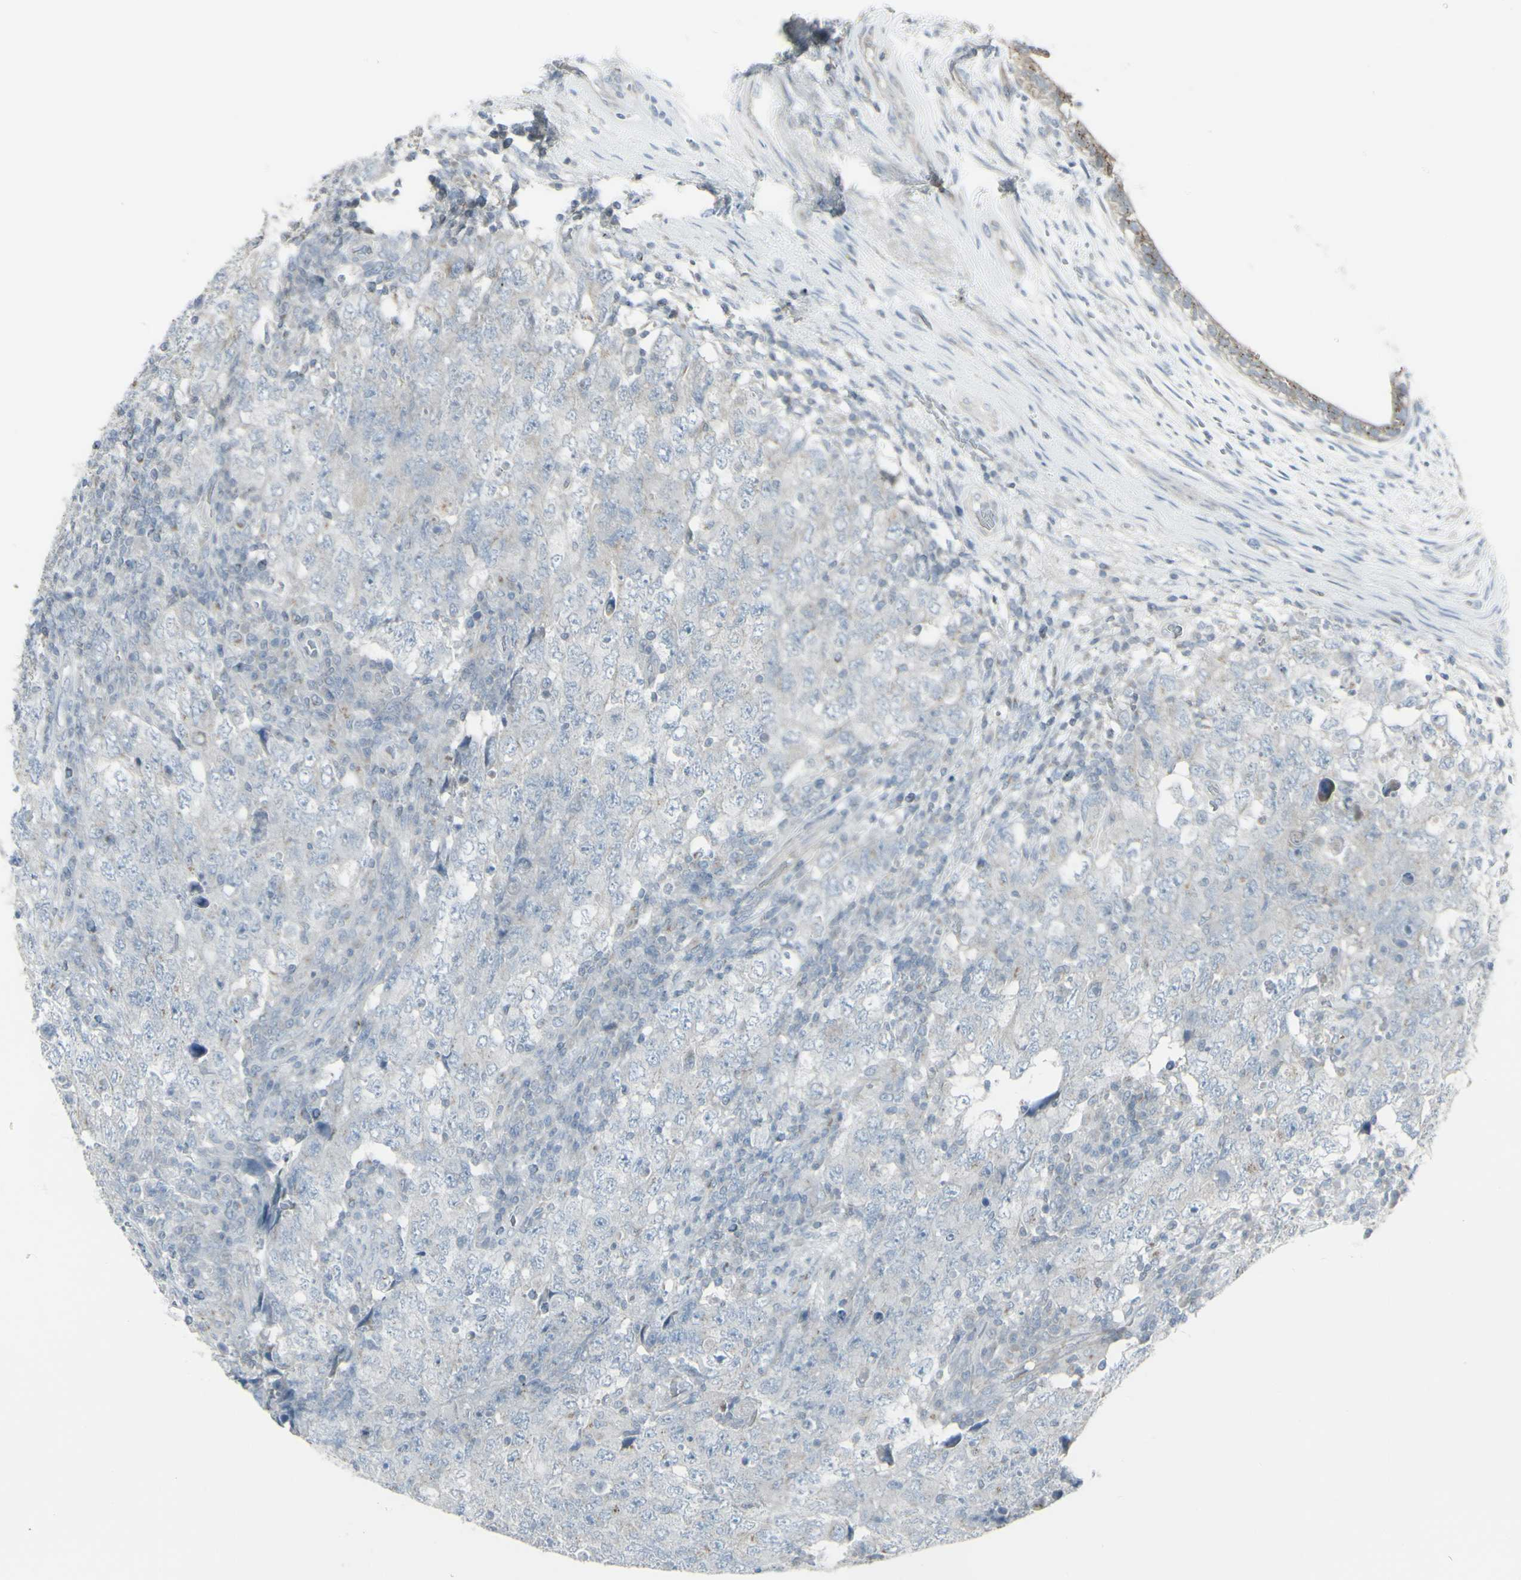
{"staining": {"intensity": "negative", "quantity": "none", "location": "none"}, "tissue": "testis cancer", "cell_type": "Tumor cells", "image_type": "cancer", "snomed": [{"axis": "morphology", "description": "Carcinoma, Embryonal, NOS"}, {"axis": "topography", "description": "Testis"}], "caption": "Tumor cells show no significant protein positivity in embryonal carcinoma (testis).", "gene": "GALNT6", "patient": {"sex": "male", "age": 26}}